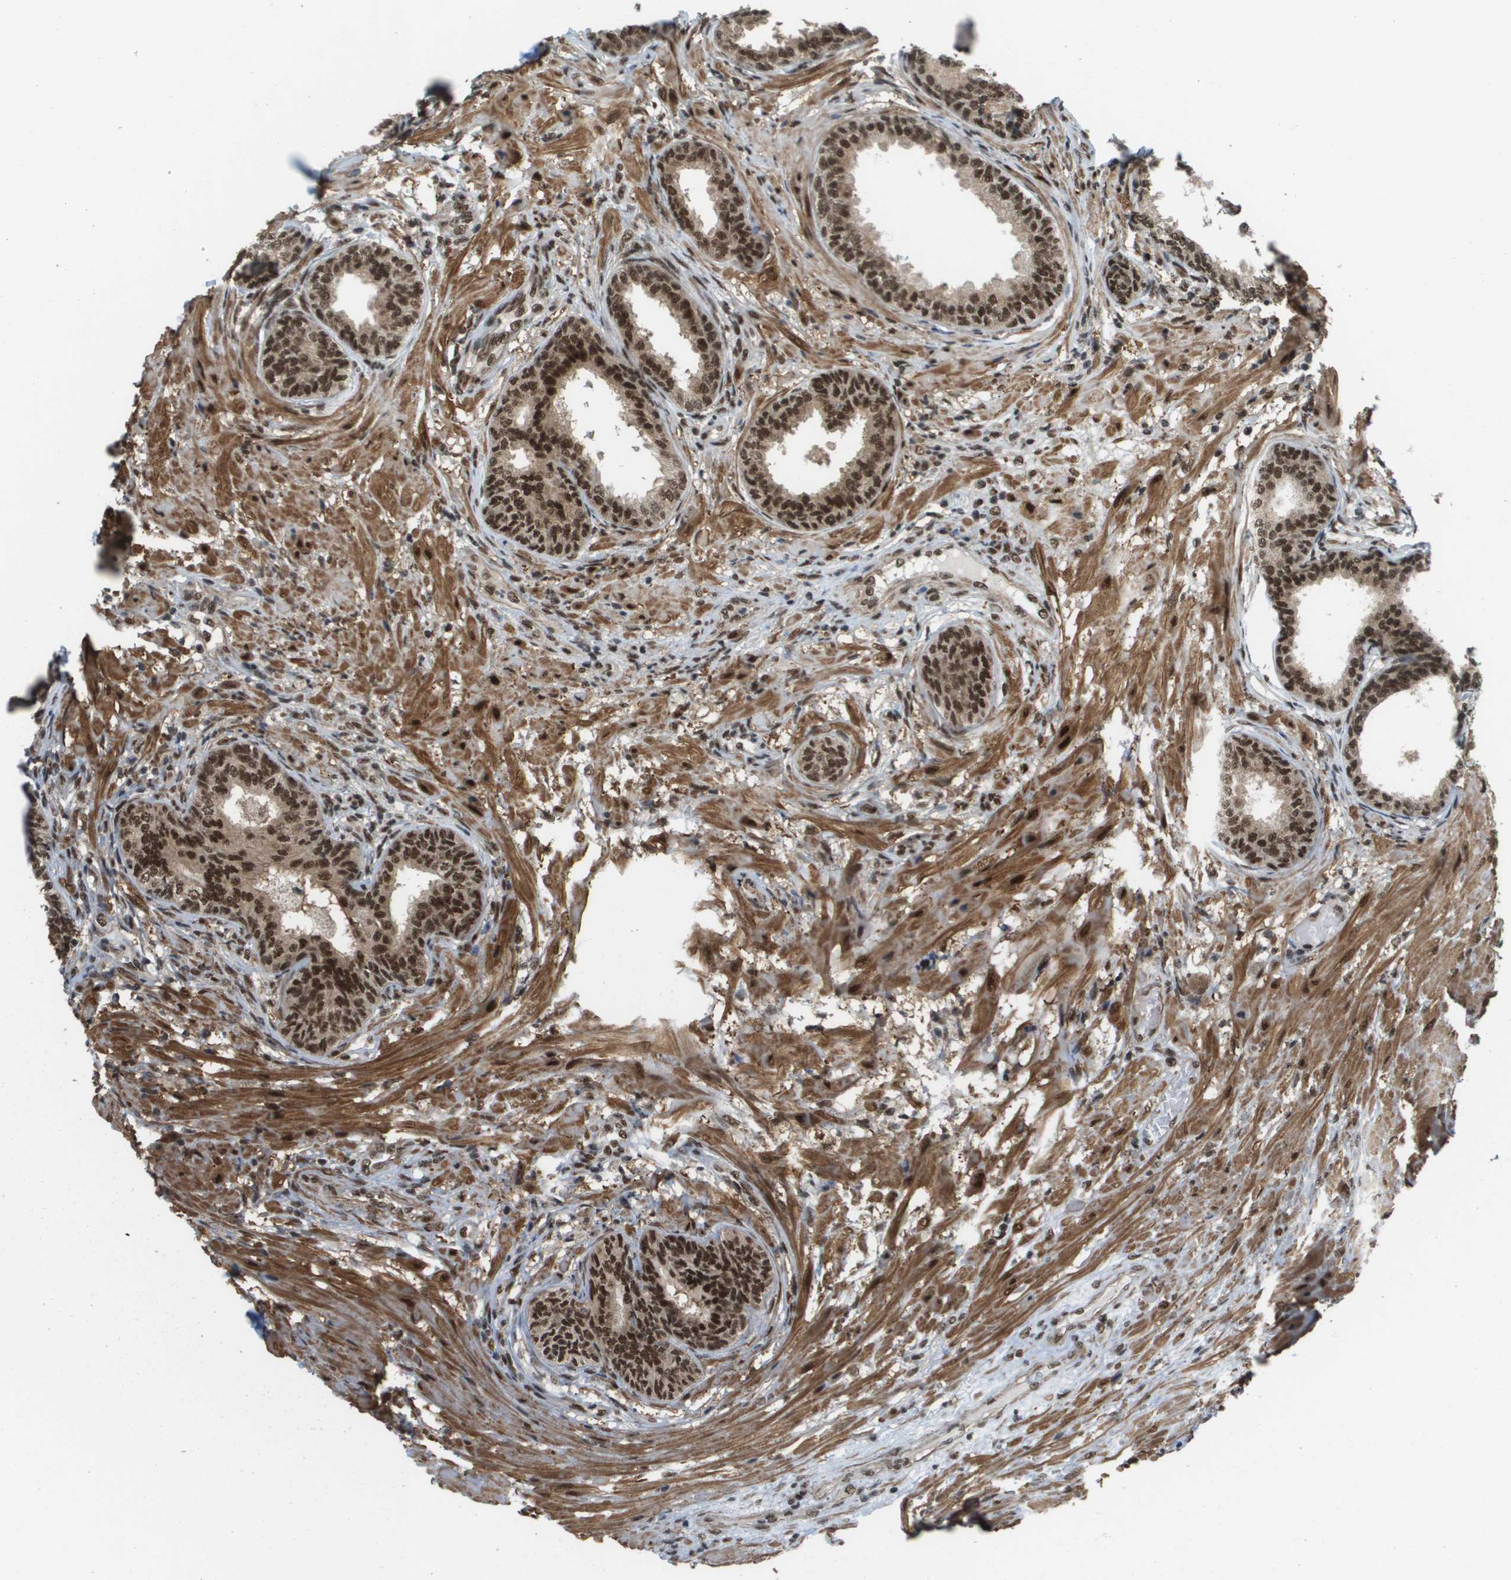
{"staining": {"intensity": "strong", "quantity": ">75%", "location": "nuclear"}, "tissue": "prostate", "cell_type": "Glandular cells", "image_type": "normal", "snomed": [{"axis": "morphology", "description": "Normal tissue, NOS"}, {"axis": "topography", "description": "Prostate"}], "caption": "Prostate stained with DAB (3,3'-diaminobenzidine) immunohistochemistry shows high levels of strong nuclear positivity in approximately >75% of glandular cells. (DAB IHC, brown staining for protein, blue staining for nuclei).", "gene": "PRCC", "patient": {"sex": "male", "age": 76}}